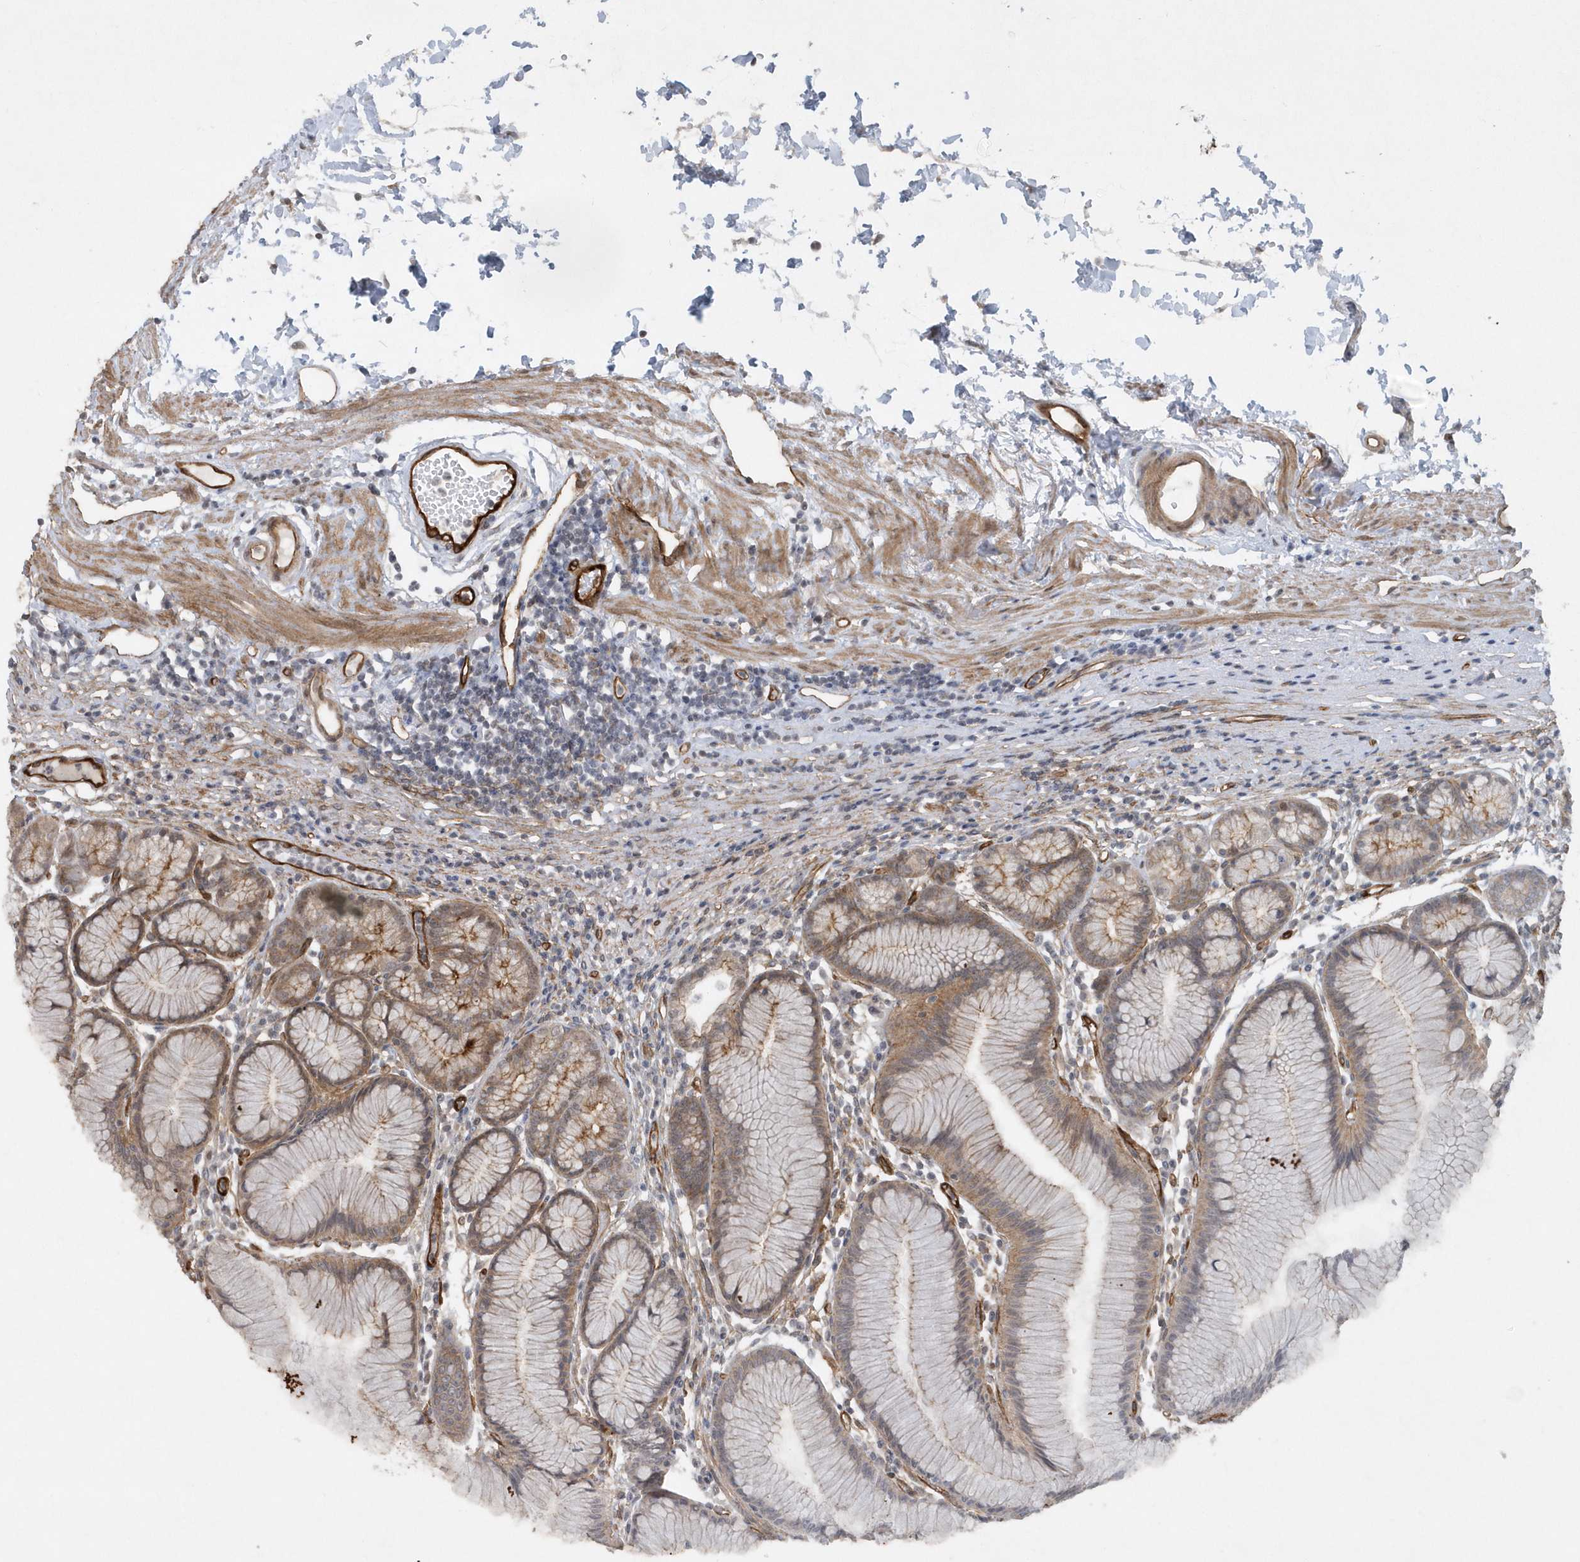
{"staining": {"intensity": "moderate", "quantity": "25%-75%", "location": "cytoplasmic/membranous"}, "tissue": "stomach", "cell_type": "Glandular cells", "image_type": "normal", "snomed": [{"axis": "morphology", "description": "Normal tissue, NOS"}, {"axis": "topography", "description": "Stomach"}], "caption": "Human stomach stained for a protein (brown) reveals moderate cytoplasmic/membranous positive staining in about 25%-75% of glandular cells.", "gene": "RAI14", "patient": {"sex": "female", "age": 57}}